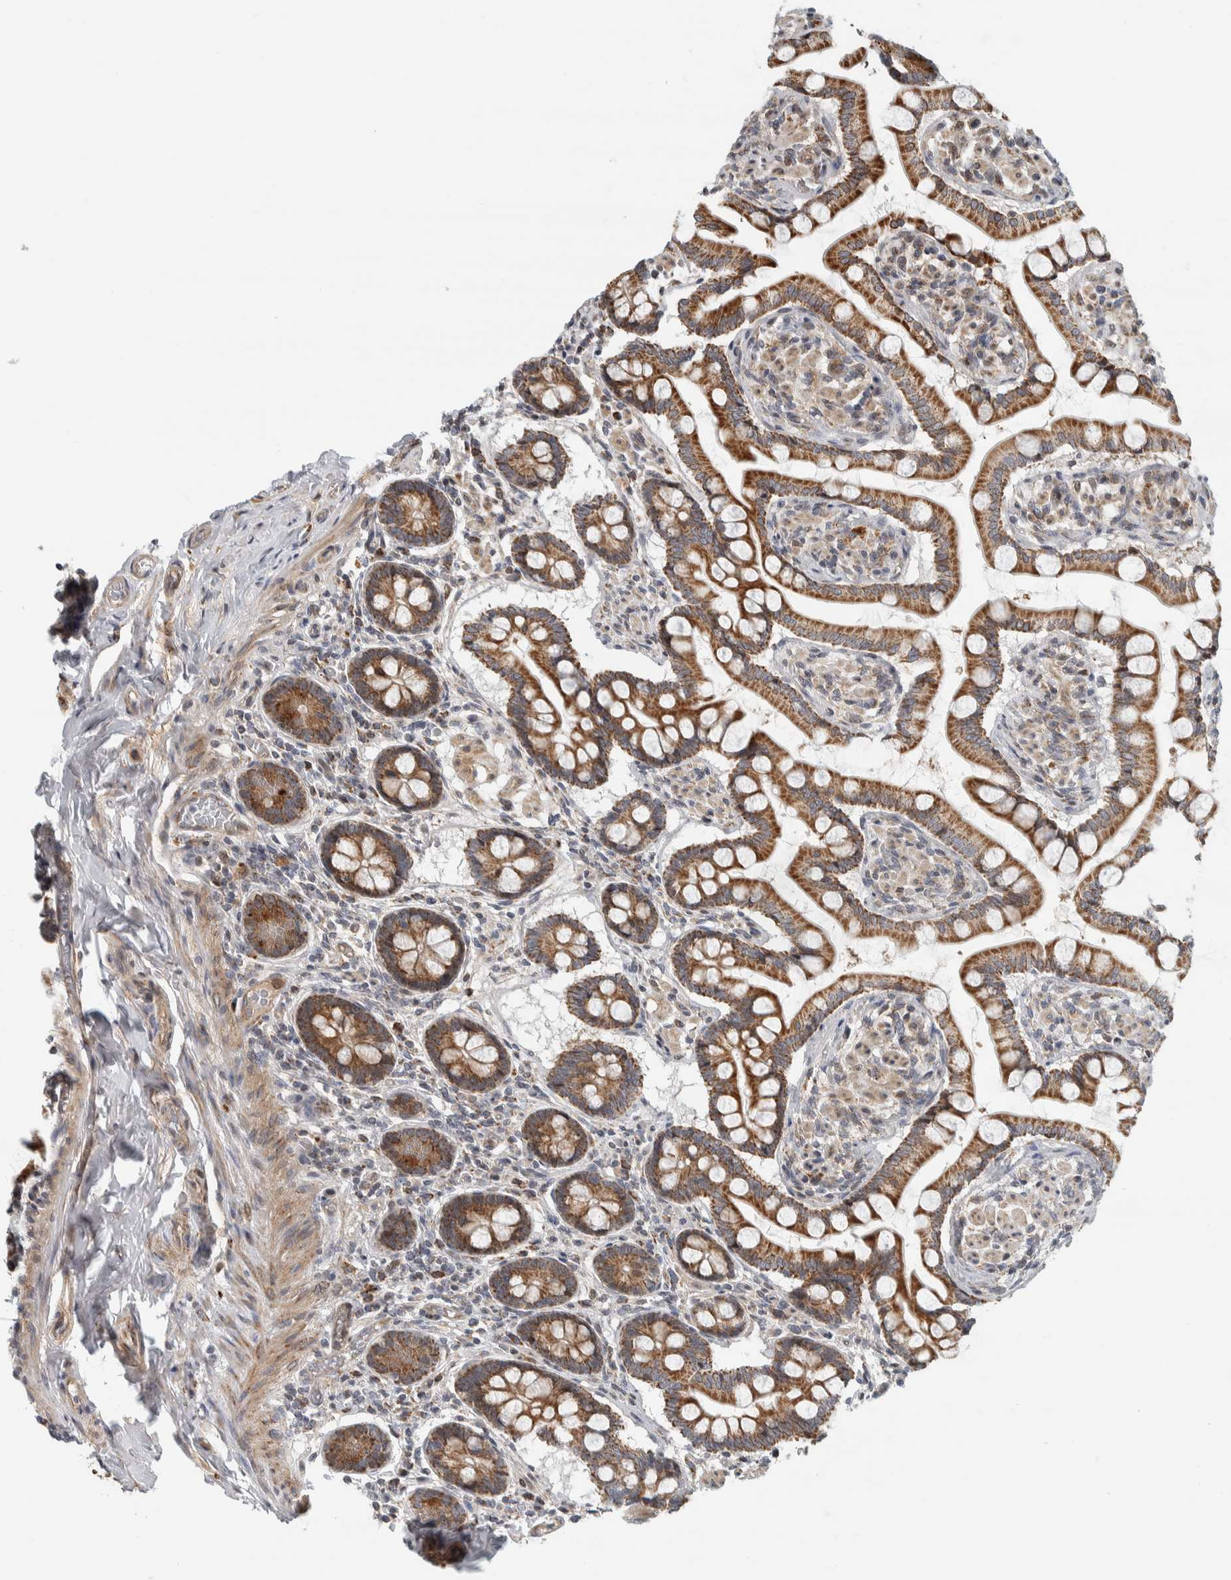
{"staining": {"intensity": "strong", "quantity": ">75%", "location": "cytoplasmic/membranous"}, "tissue": "small intestine", "cell_type": "Glandular cells", "image_type": "normal", "snomed": [{"axis": "morphology", "description": "Normal tissue, NOS"}, {"axis": "topography", "description": "Small intestine"}], "caption": "Strong cytoplasmic/membranous protein staining is identified in about >75% of glandular cells in small intestine.", "gene": "AFP", "patient": {"sex": "male", "age": 41}}